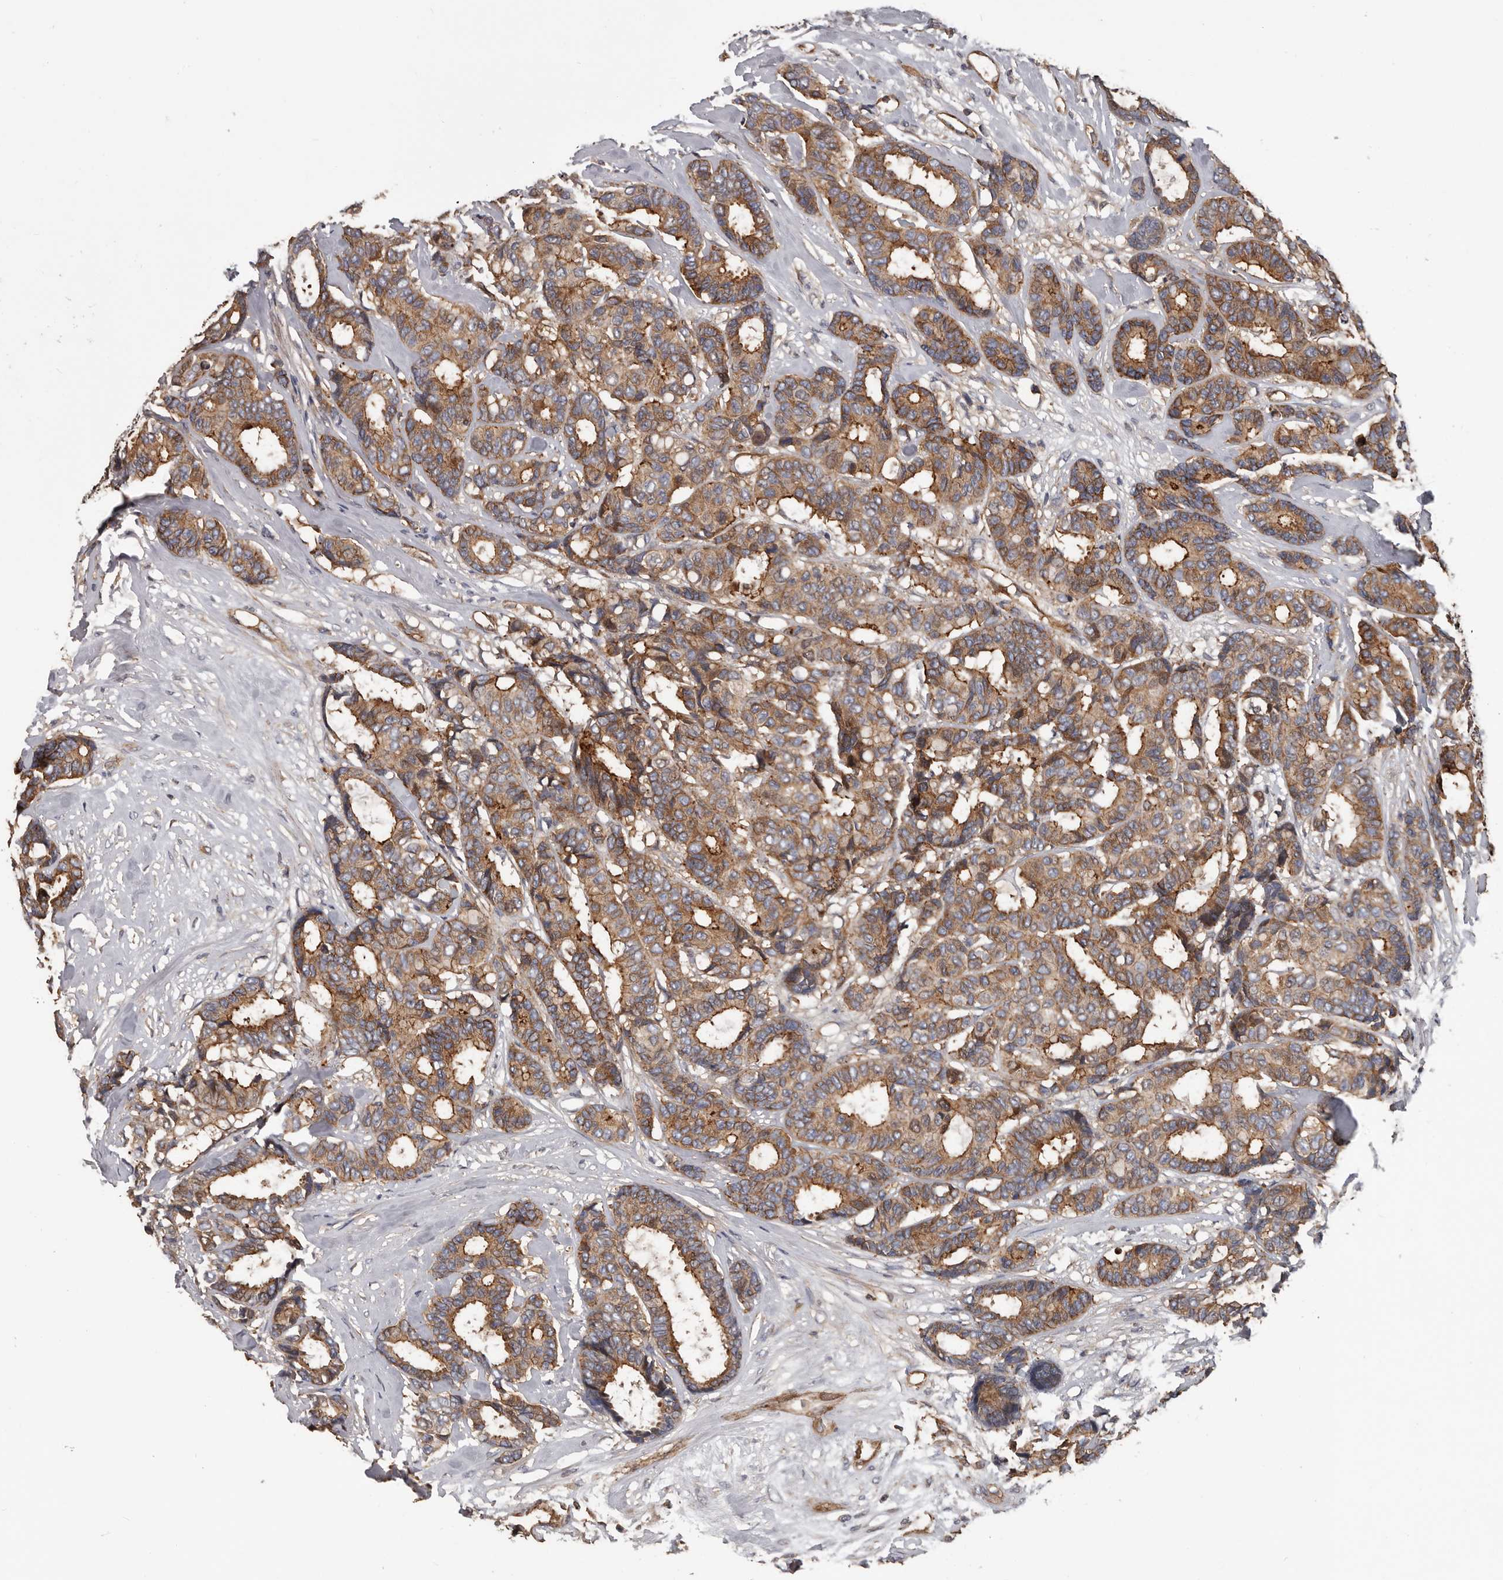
{"staining": {"intensity": "moderate", "quantity": ">75%", "location": "cytoplasmic/membranous"}, "tissue": "breast cancer", "cell_type": "Tumor cells", "image_type": "cancer", "snomed": [{"axis": "morphology", "description": "Duct carcinoma"}, {"axis": "topography", "description": "Breast"}], "caption": "The immunohistochemical stain highlights moderate cytoplasmic/membranous positivity in tumor cells of breast cancer (infiltrating ductal carcinoma) tissue. (IHC, brightfield microscopy, high magnification).", "gene": "PNRC2", "patient": {"sex": "female", "age": 87}}